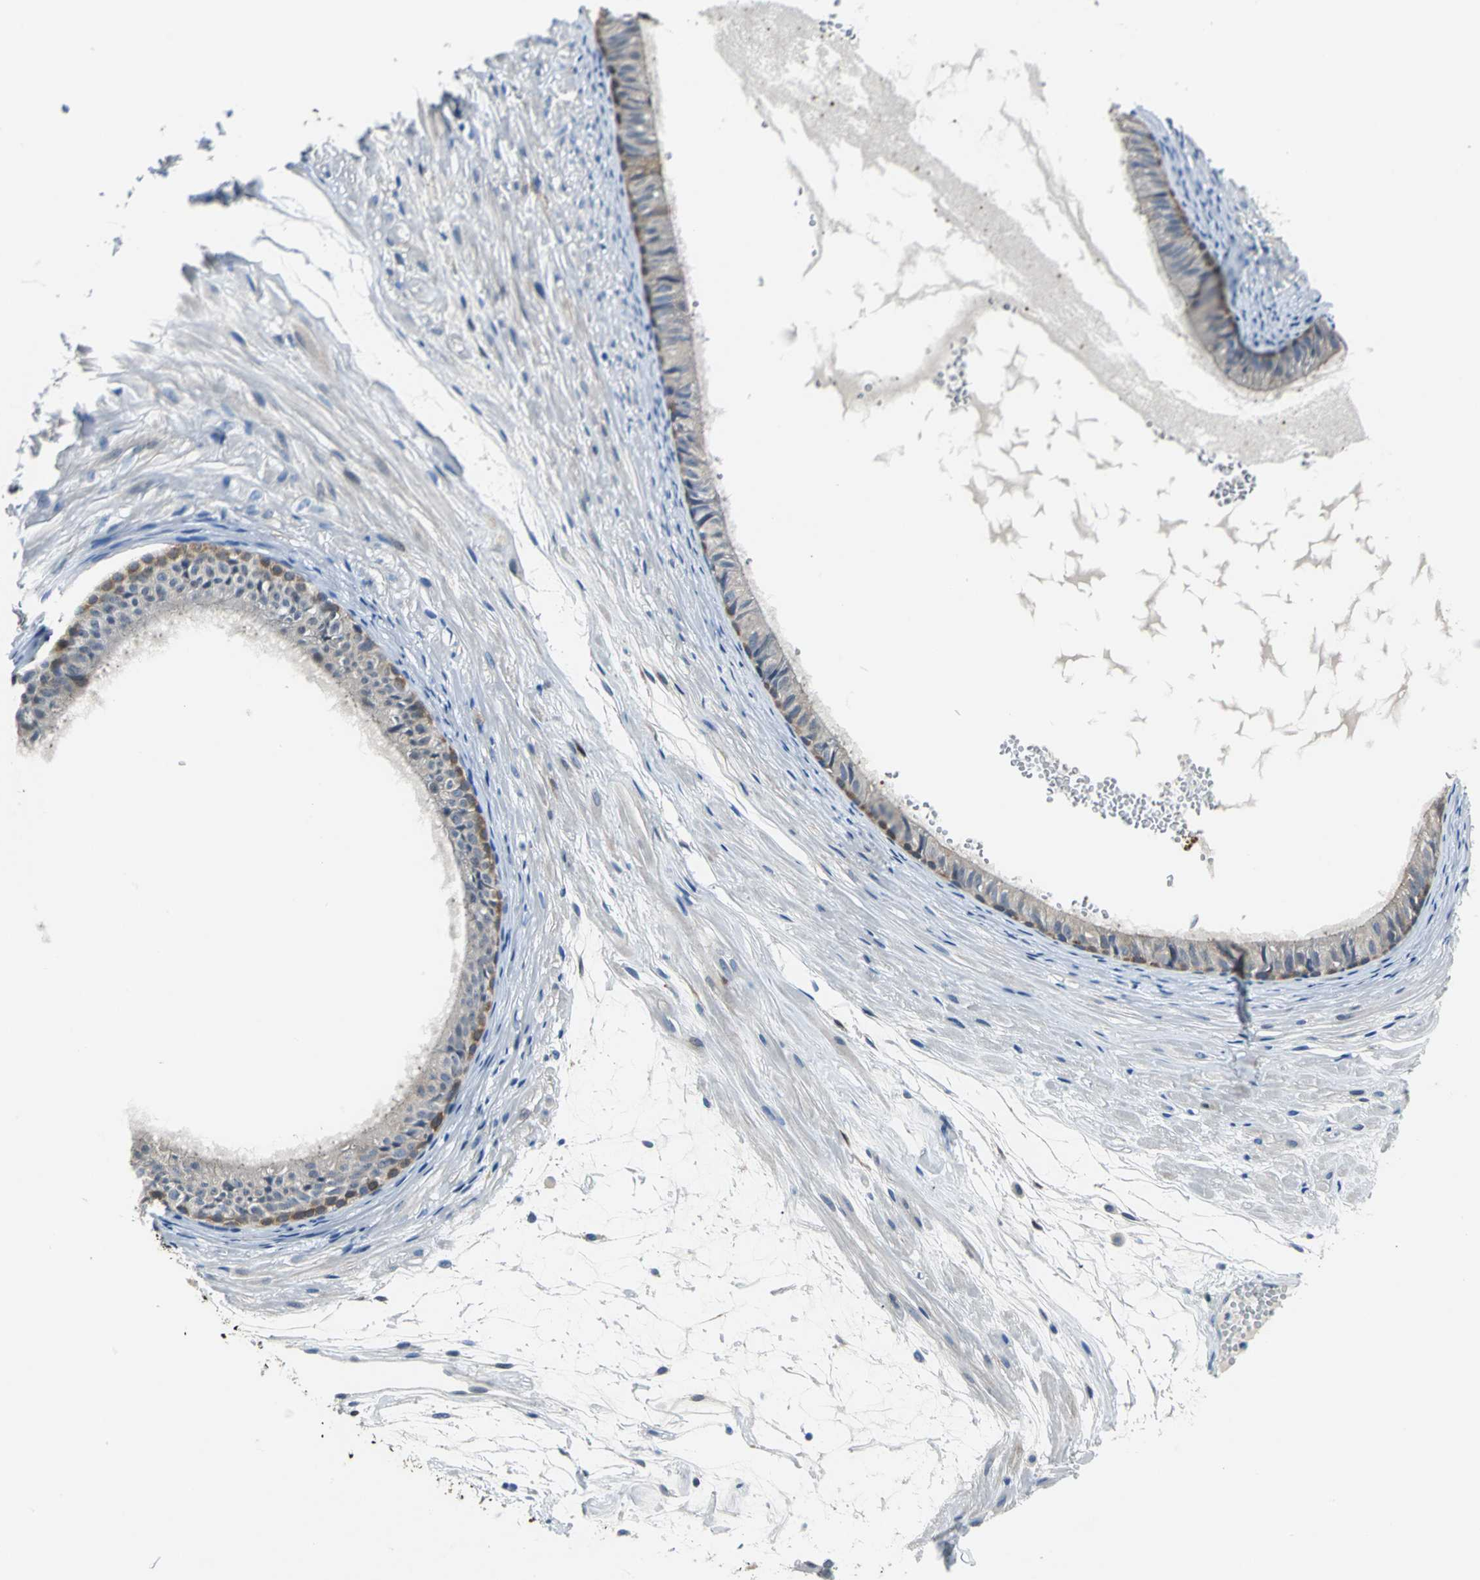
{"staining": {"intensity": "moderate", "quantity": ">75%", "location": "cytoplasmic/membranous"}, "tissue": "epididymis", "cell_type": "Glandular cells", "image_type": "normal", "snomed": [{"axis": "morphology", "description": "Normal tissue, NOS"}, {"axis": "morphology", "description": "Atrophy, NOS"}, {"axis": "topography", "description": "Testis"}, {"axis": "topography", "description": "Epididymis"}], "caption": "Immunohistochemical staining of normal human epididymis displays moderate cytoplasmic/membranous protein staining in approximately >75% of glandular cells. (DAB (3,3'-diaminobenzidine) IHC, brown staining for protein, blue staining for nuclei).", "gene": "ENSG00000285130", "patient": {"sex": "male", "age": 18}}